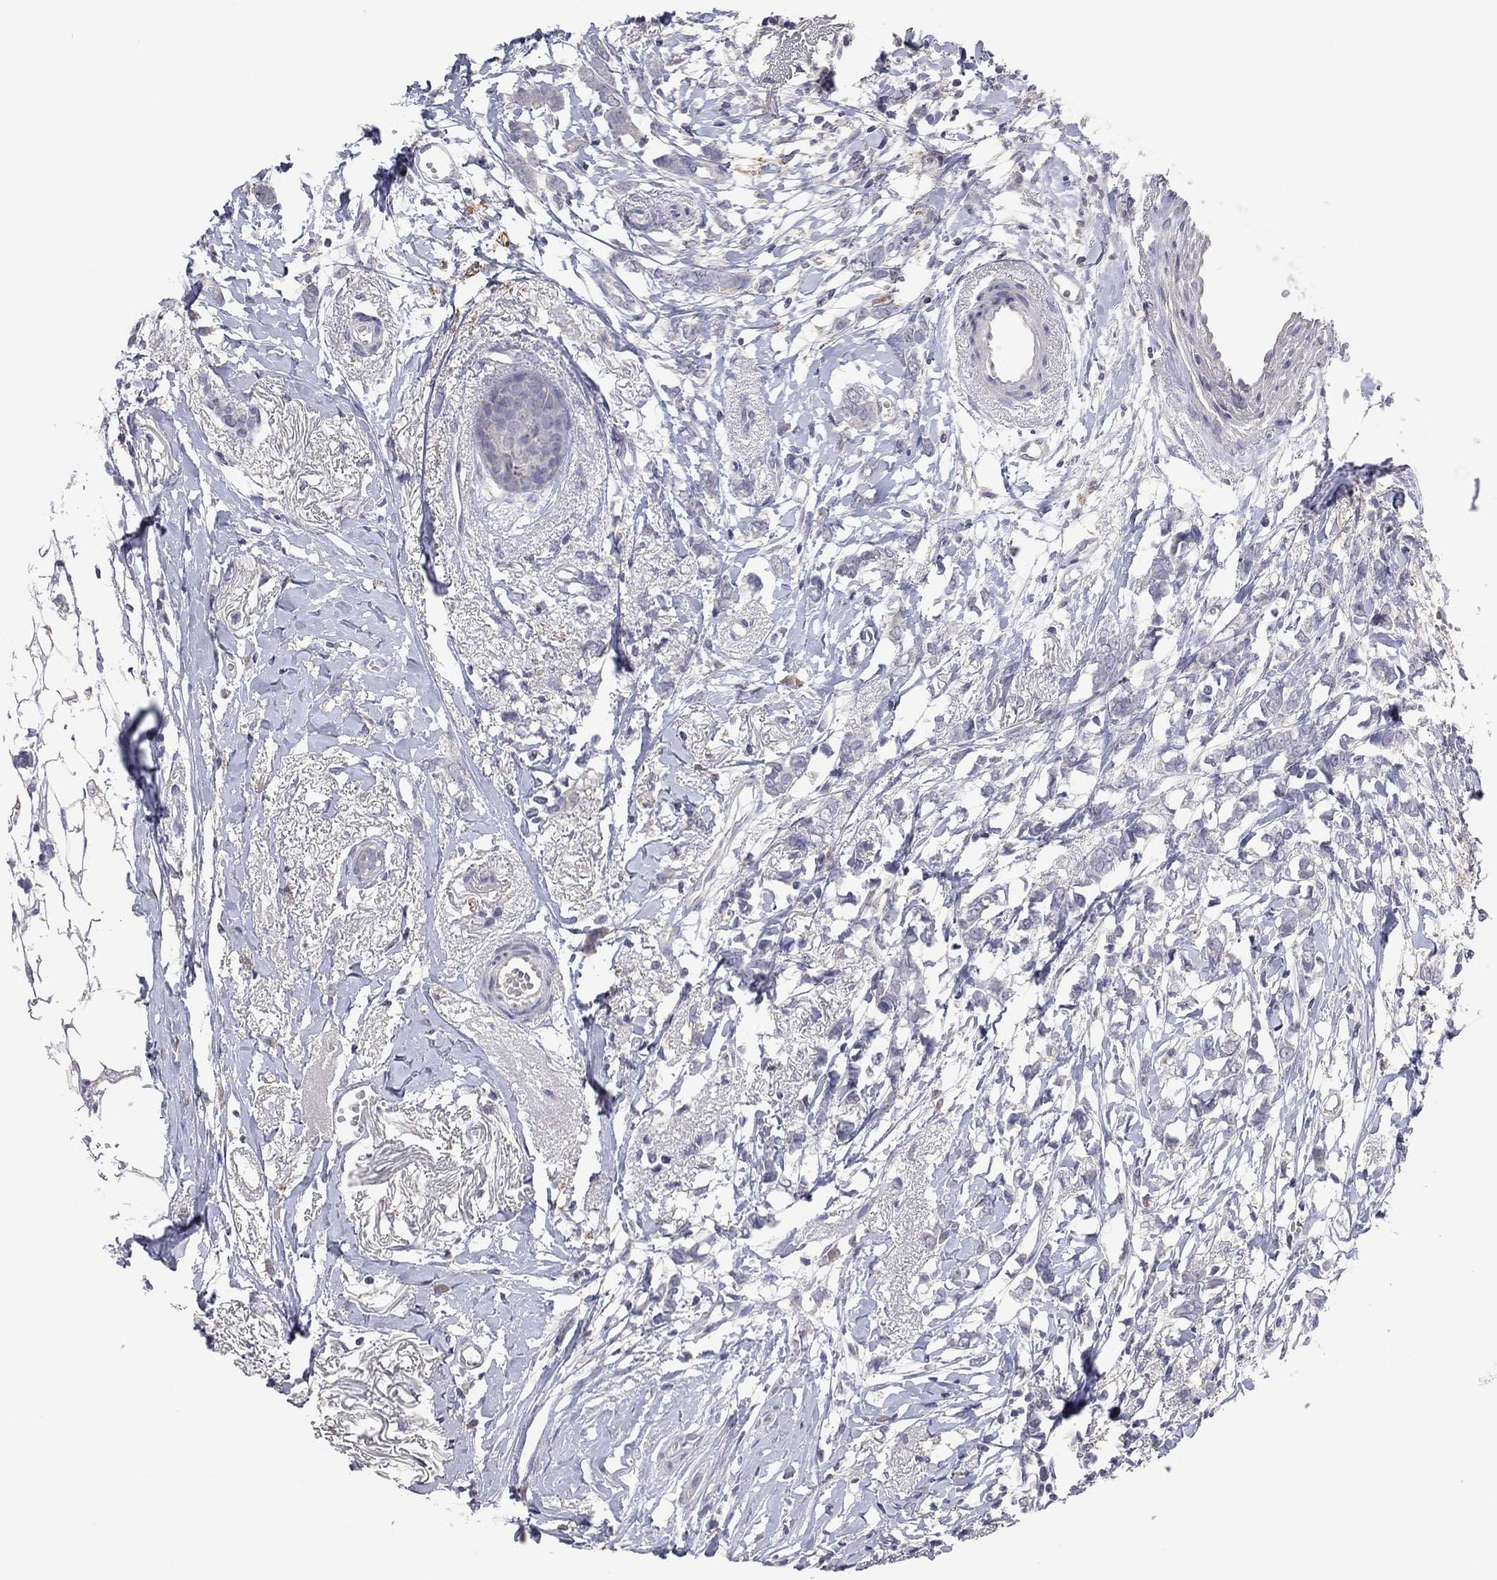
{"staining": {"intensity": "negative", "quantity": "none", "location": "none"}, "tissue": "breast cancer", "cell_type": "Tumor cells", "image_type": "cancer", "snomed": [{"axis": "morphology", "description": "Duct carcinoma"}, {"axis": "topography", "description": "Breast"}], "caption": "Immunohistochemistry (IHC) of breast cancer (infiltrating ductal carcinoma) demonstrates no expression in tumor cells.", "gene": "MMP13", "patient": {"sex": "female", "age": 40}}